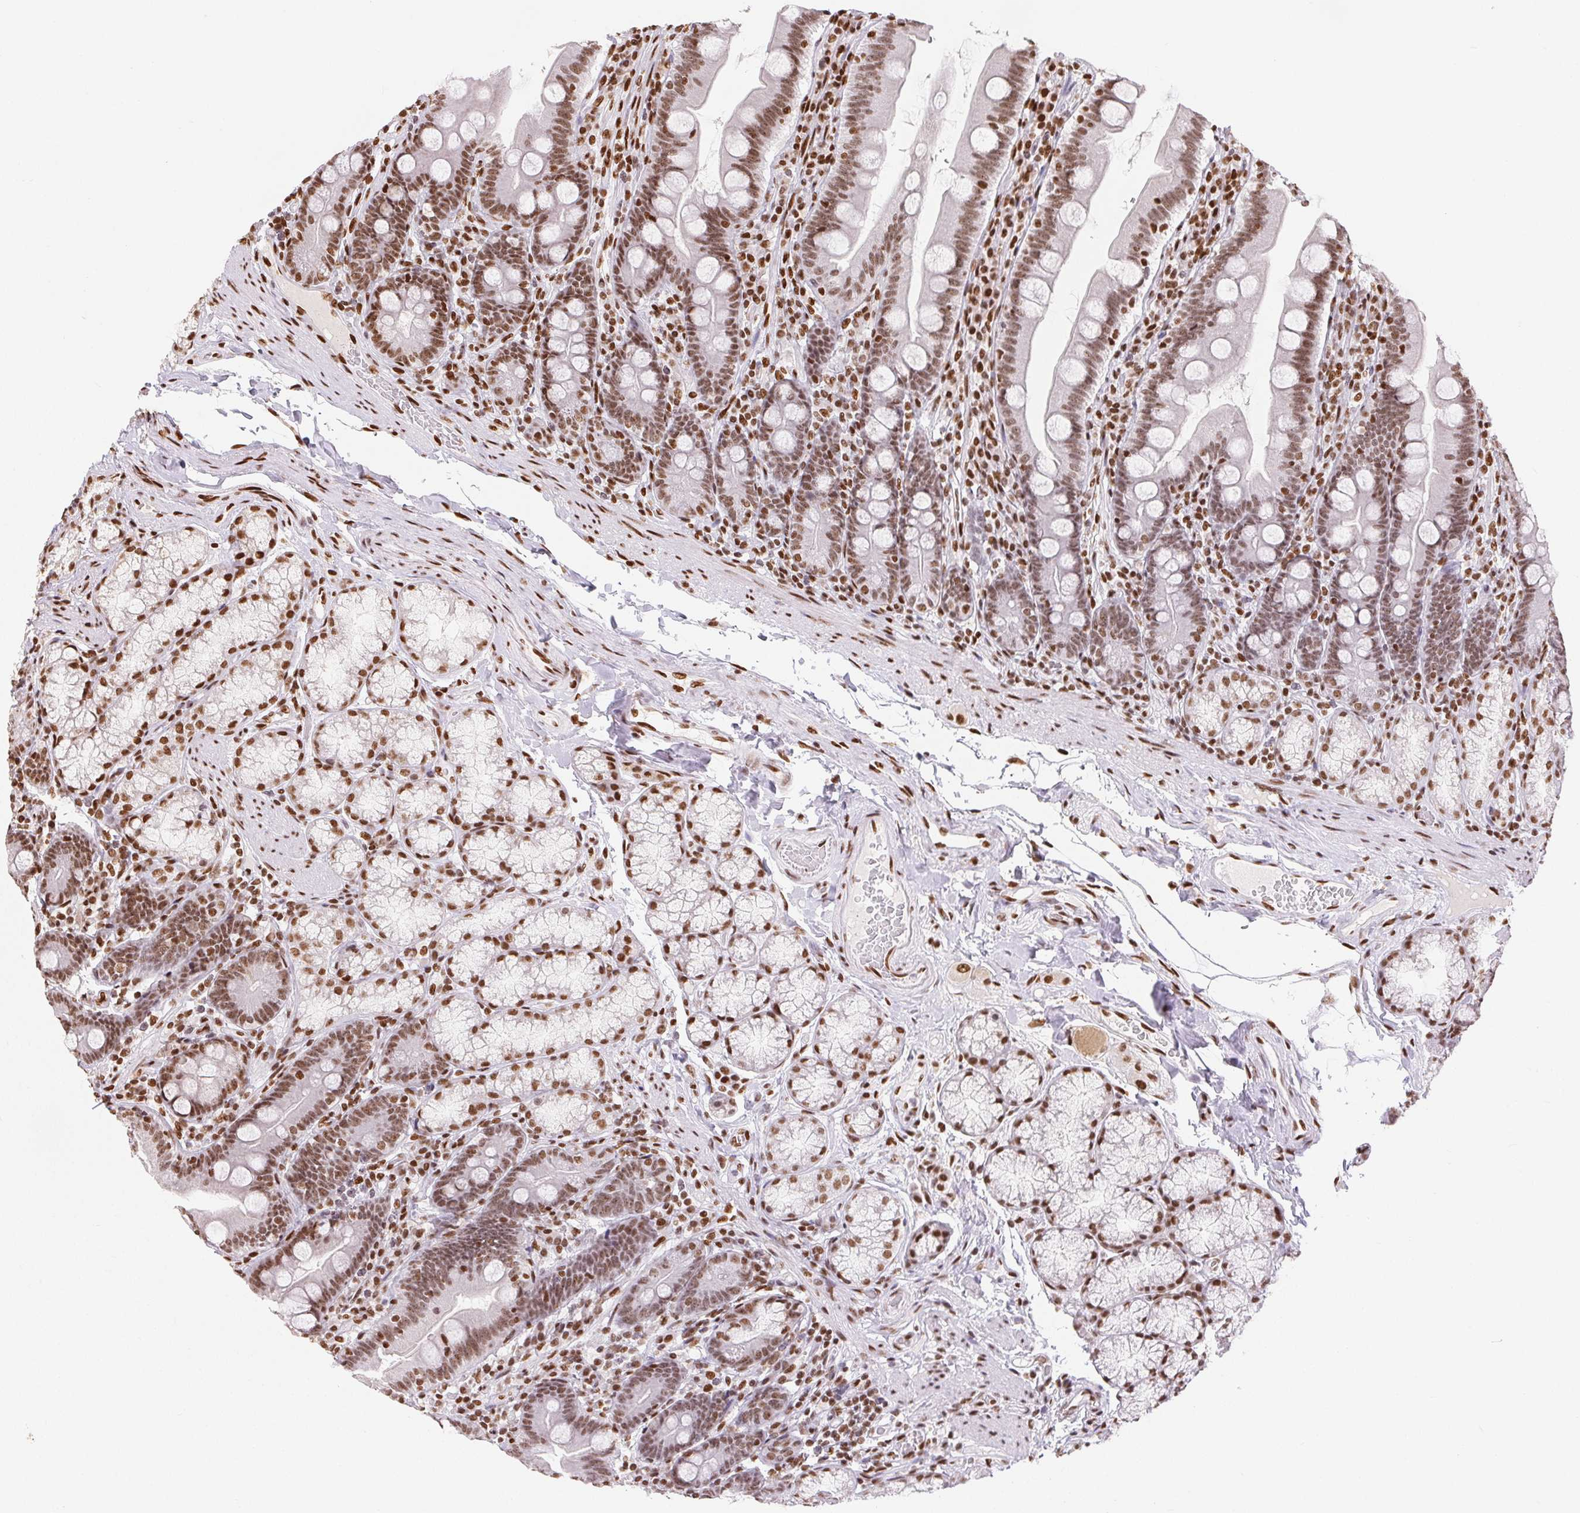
{"staining": {"intensity": "moderate", "quantity": ">75%", "location": "nuclear"}, "tissue": "duodenum", "cell_type": "Glandular cells", "image_type": "normal", "snomed": [{"axis": "morphology", "description": "Normal tissue, NOS"}, {"axis": "topography", "description": "Duodenum"}], "caption": "DAB (3,3'-diaminobenzidine) immunohistochemical staining of normal human duodenum exhibits moderate nuclear protein positivity in approximately >75% of glandular cells.", "gene": "ZNF80", "patient": {"sex": "female", "age": 67}}